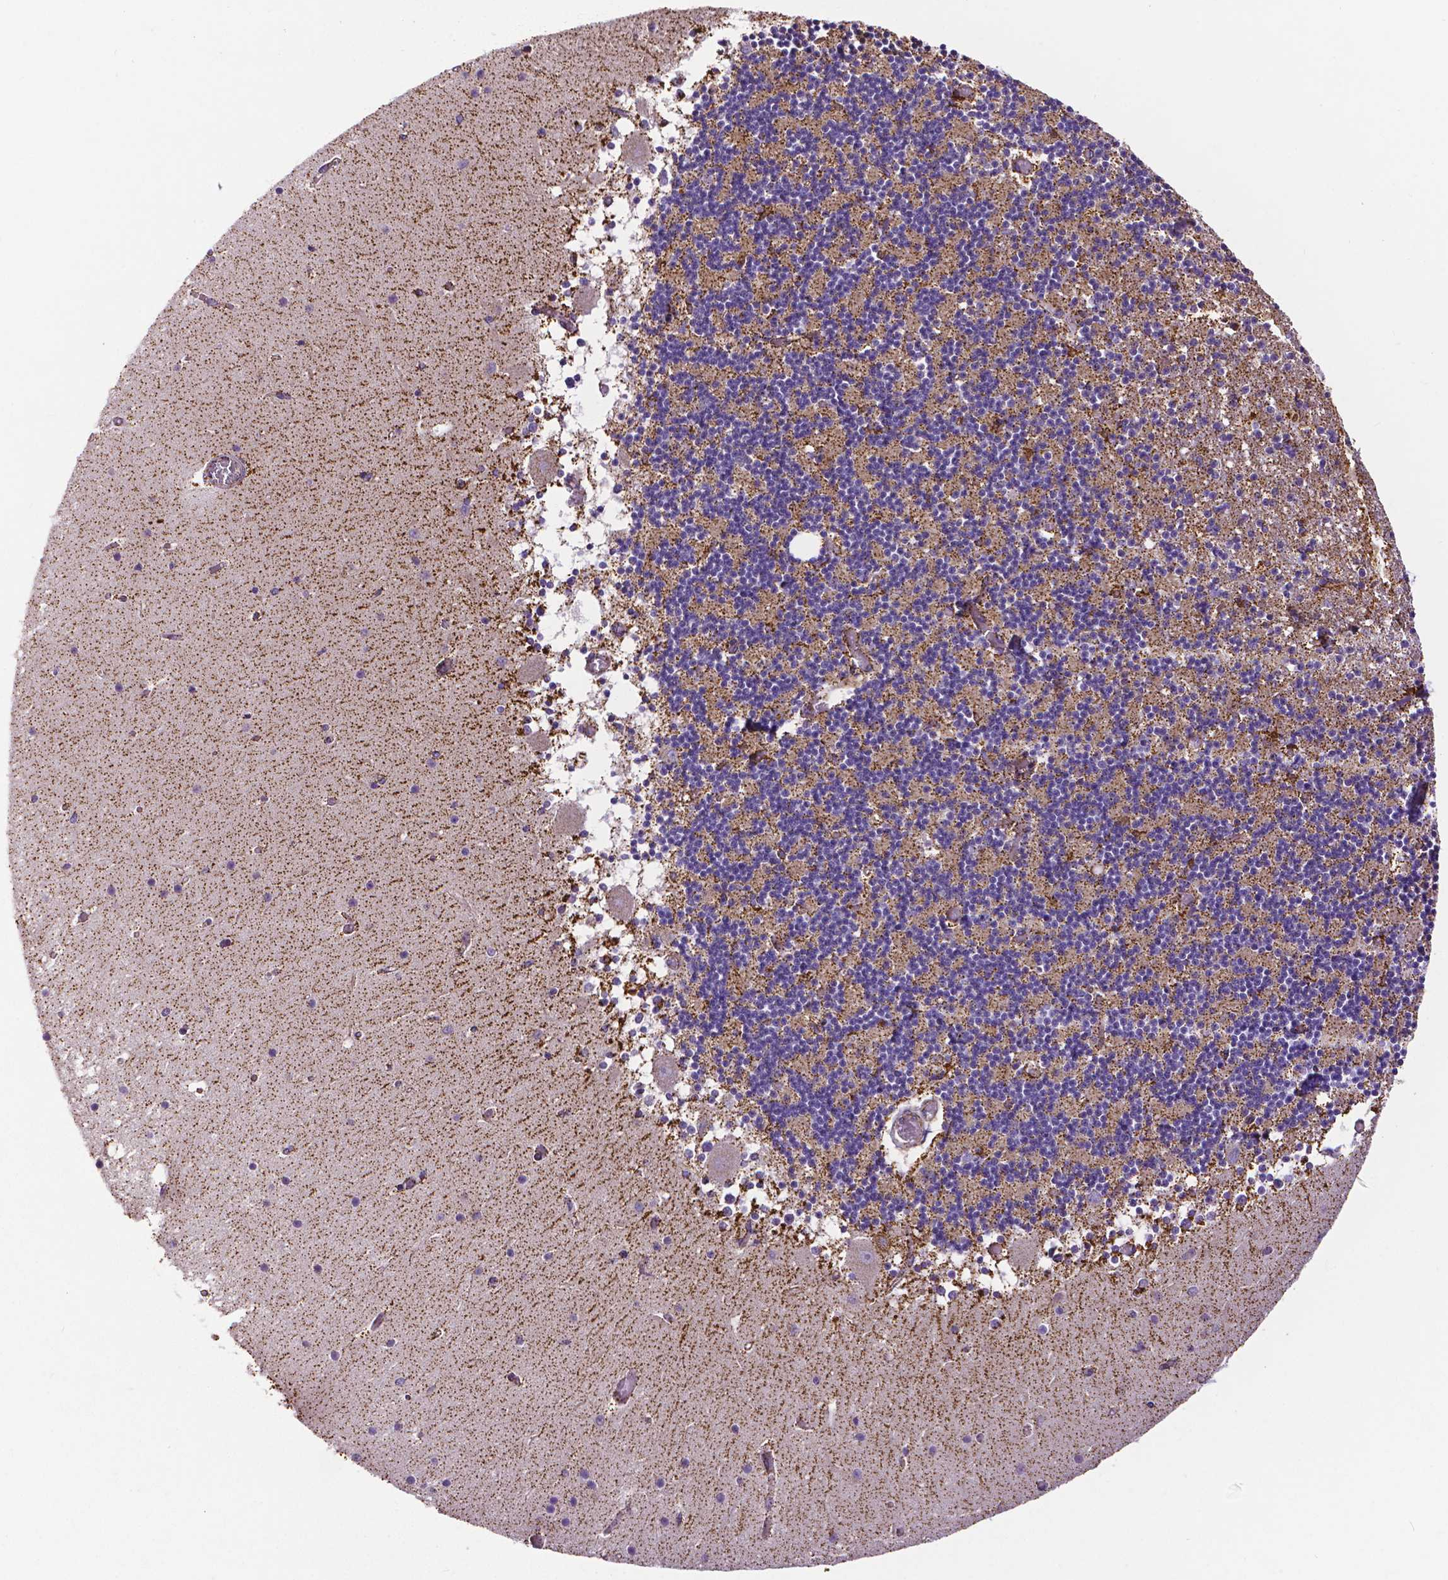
{"staining": {"intensity": "weak", "quantity": "25%-75%", "location": "cytoplasmic/membranous"}, "tissue": "cerebellum", "cell_type": "Cells in granular layer", "image_type": "normal", "snomed": [{"axis": "morphology", "description": "Normal tissue, NOS"}, {"axis": "topography", "description": "Cerebellum"}], "caption": "Cerebellum stained with a brown dye exhibits weak cytoplasmic/membranous positive staining in approximately 25%-75% of cells in granular layer.", "gene": "MACC1", "patient": {"sex": "female", "age": 28}}